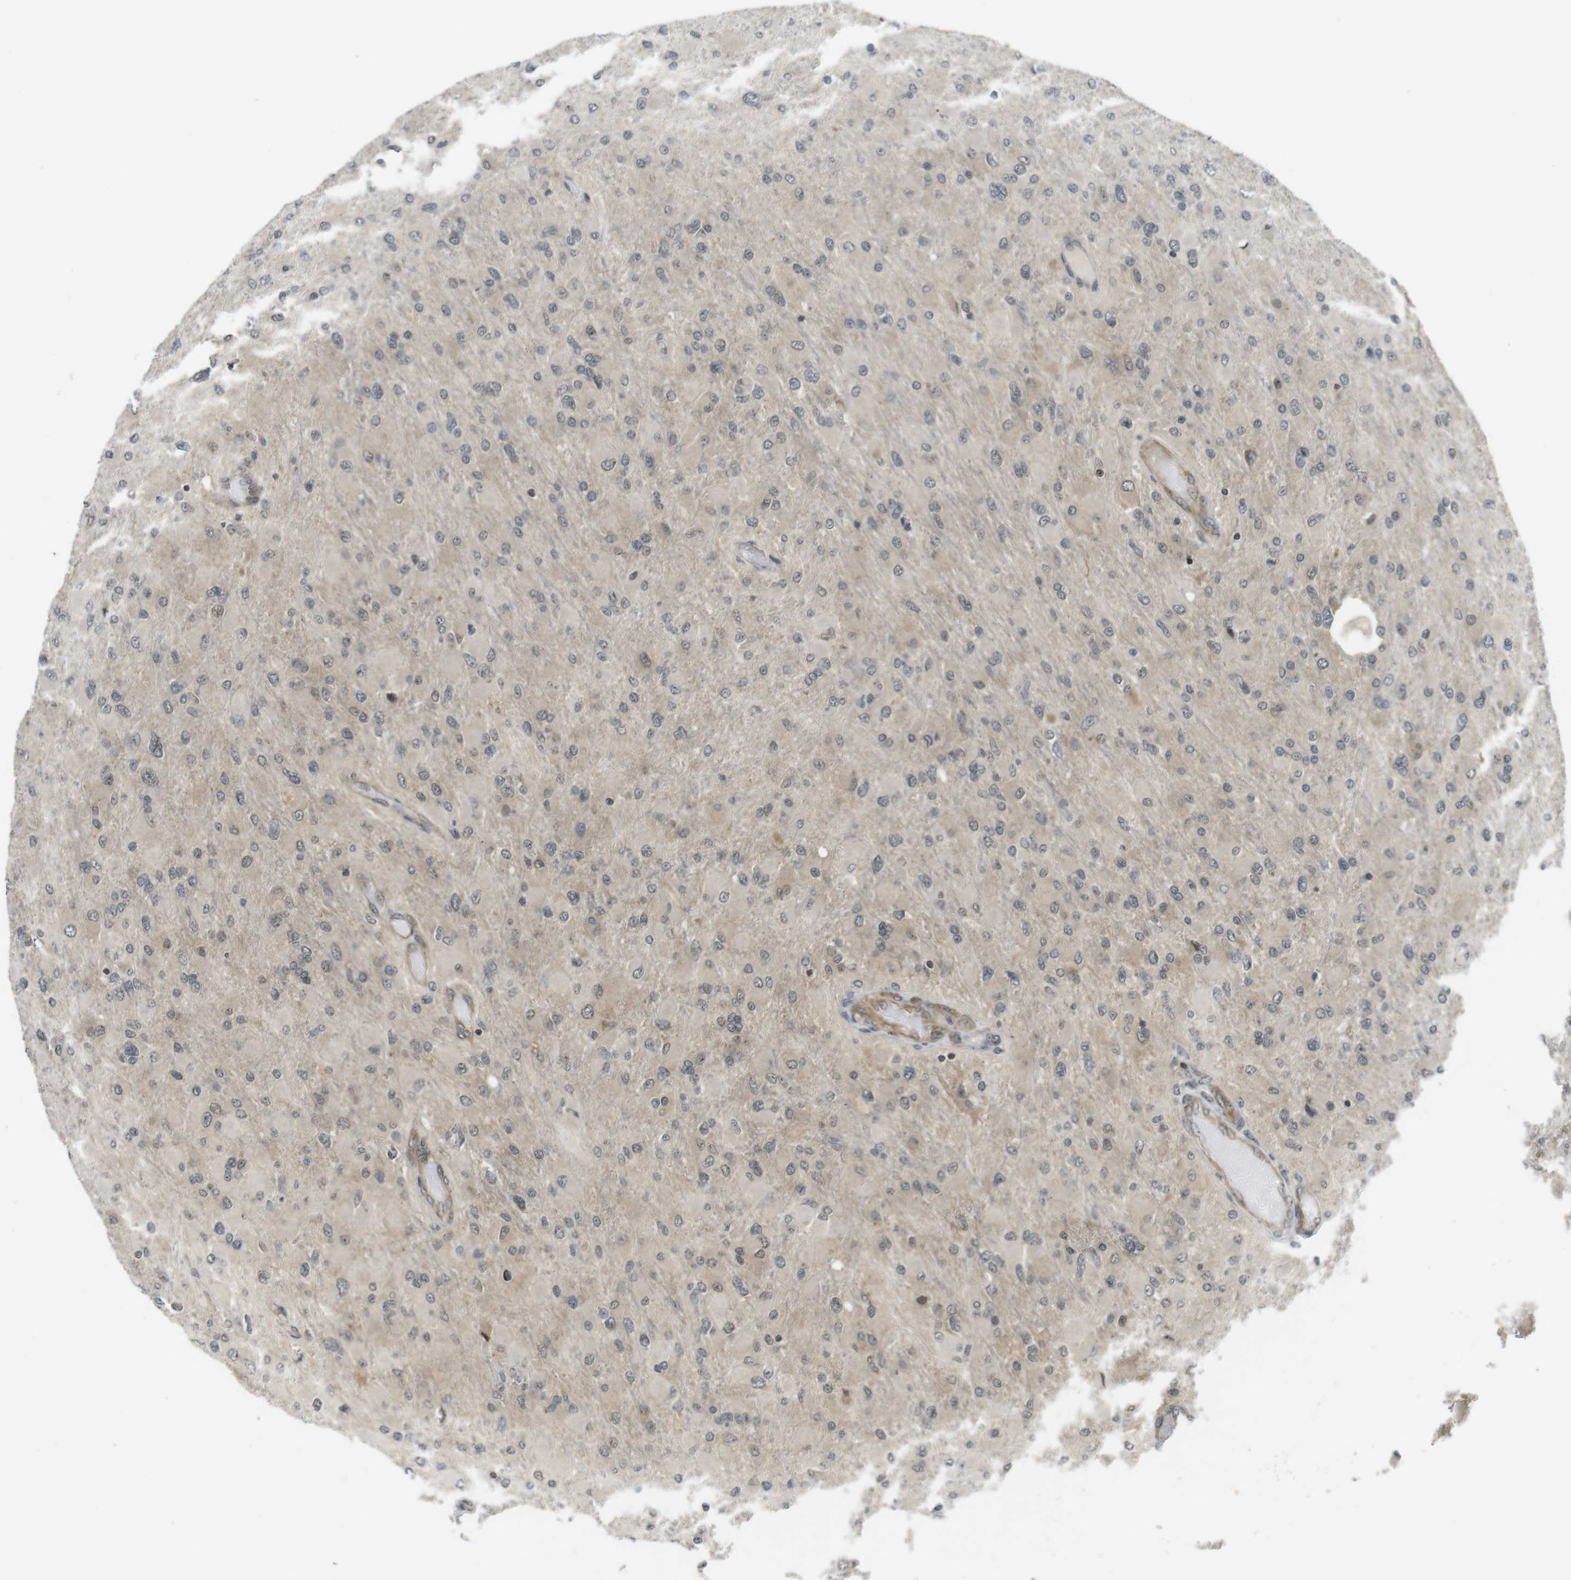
{"staining": {"intensity": "weak", "quantity": "25%-75%", "location": "cytoplasmic/membranous"}, "tissue": "glioma", "cell_type": "Tumor cells", "image_type": "cancer", "snomed": [{"axis": "morphology", "description": "Glioma, malignant, High grade"}, {"axis": "topography", "description": "Cerebral cortex"}], "caption": "Brown immunohistochemical staining in human glioma reveals weak cytoplasmic/membranous expression in approximately 25%-75% of tumor cells. The protein is stained brown, and the nuclei are stained in blue (DAB (3,3'-diaminobenzidine) IHC with brightfield microscopy, high magnification).", "gene": "CC2D1A", "patient": {"sex": "female", "age": 36}}